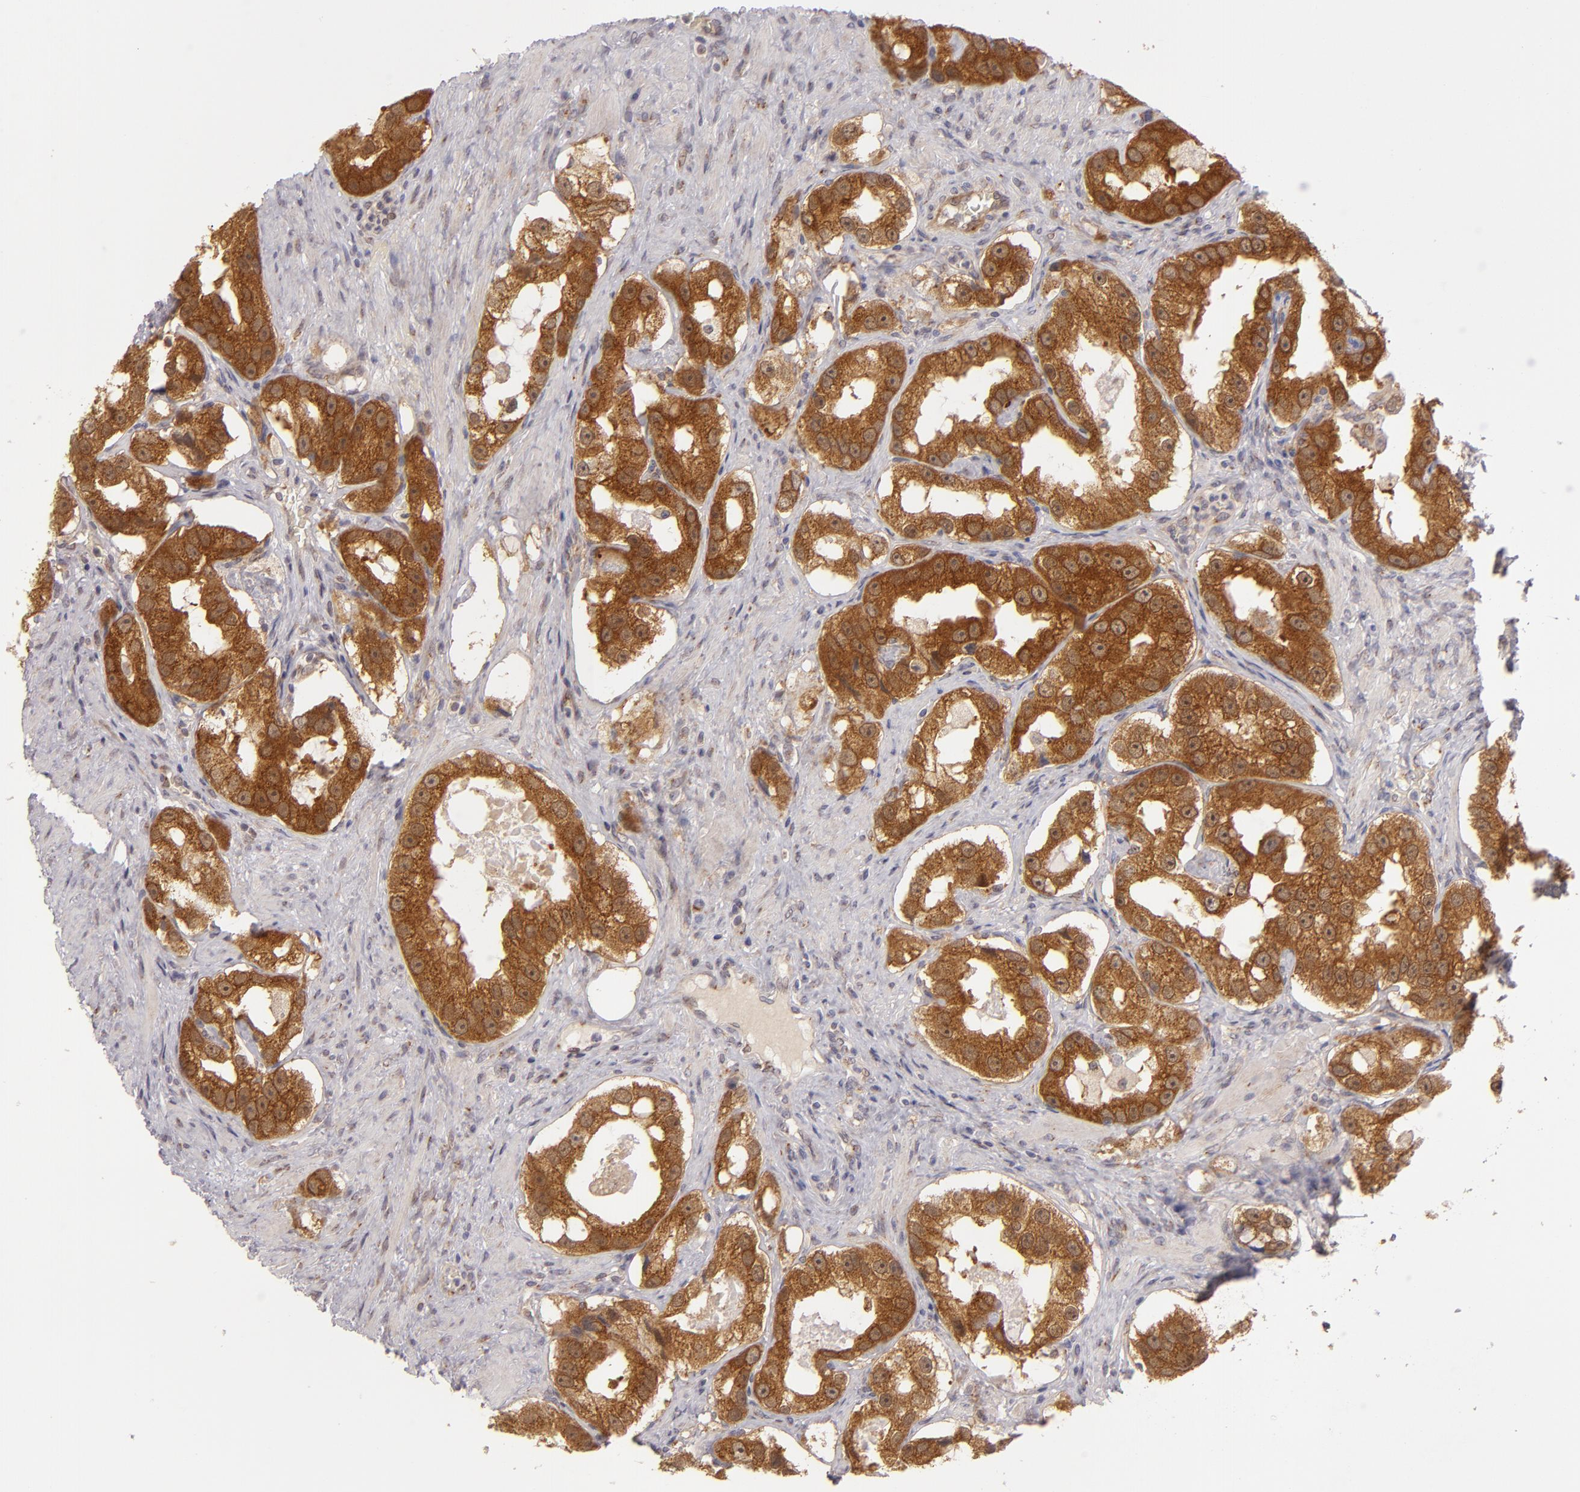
{"staining": {"intensity": "strong", "quantity": ">75%", "location": "cytoplasmic/membranous"}, "tissue": "prostate cancer", "cell_type": "Tumor cells", "image_type": "cancer", "snomed": [{"axis": "morphology", "description": "Adenocarcinoma, High grade"}, {"axis": "topography", "description": "Prostate"}], "caption": "A brown stain highlights strong cytoplasmic/membranous staining of a protein in prostate cancer tumor cells.", "gene": "SH2D4A", "patient": {"sex": "male", "age": 63}}